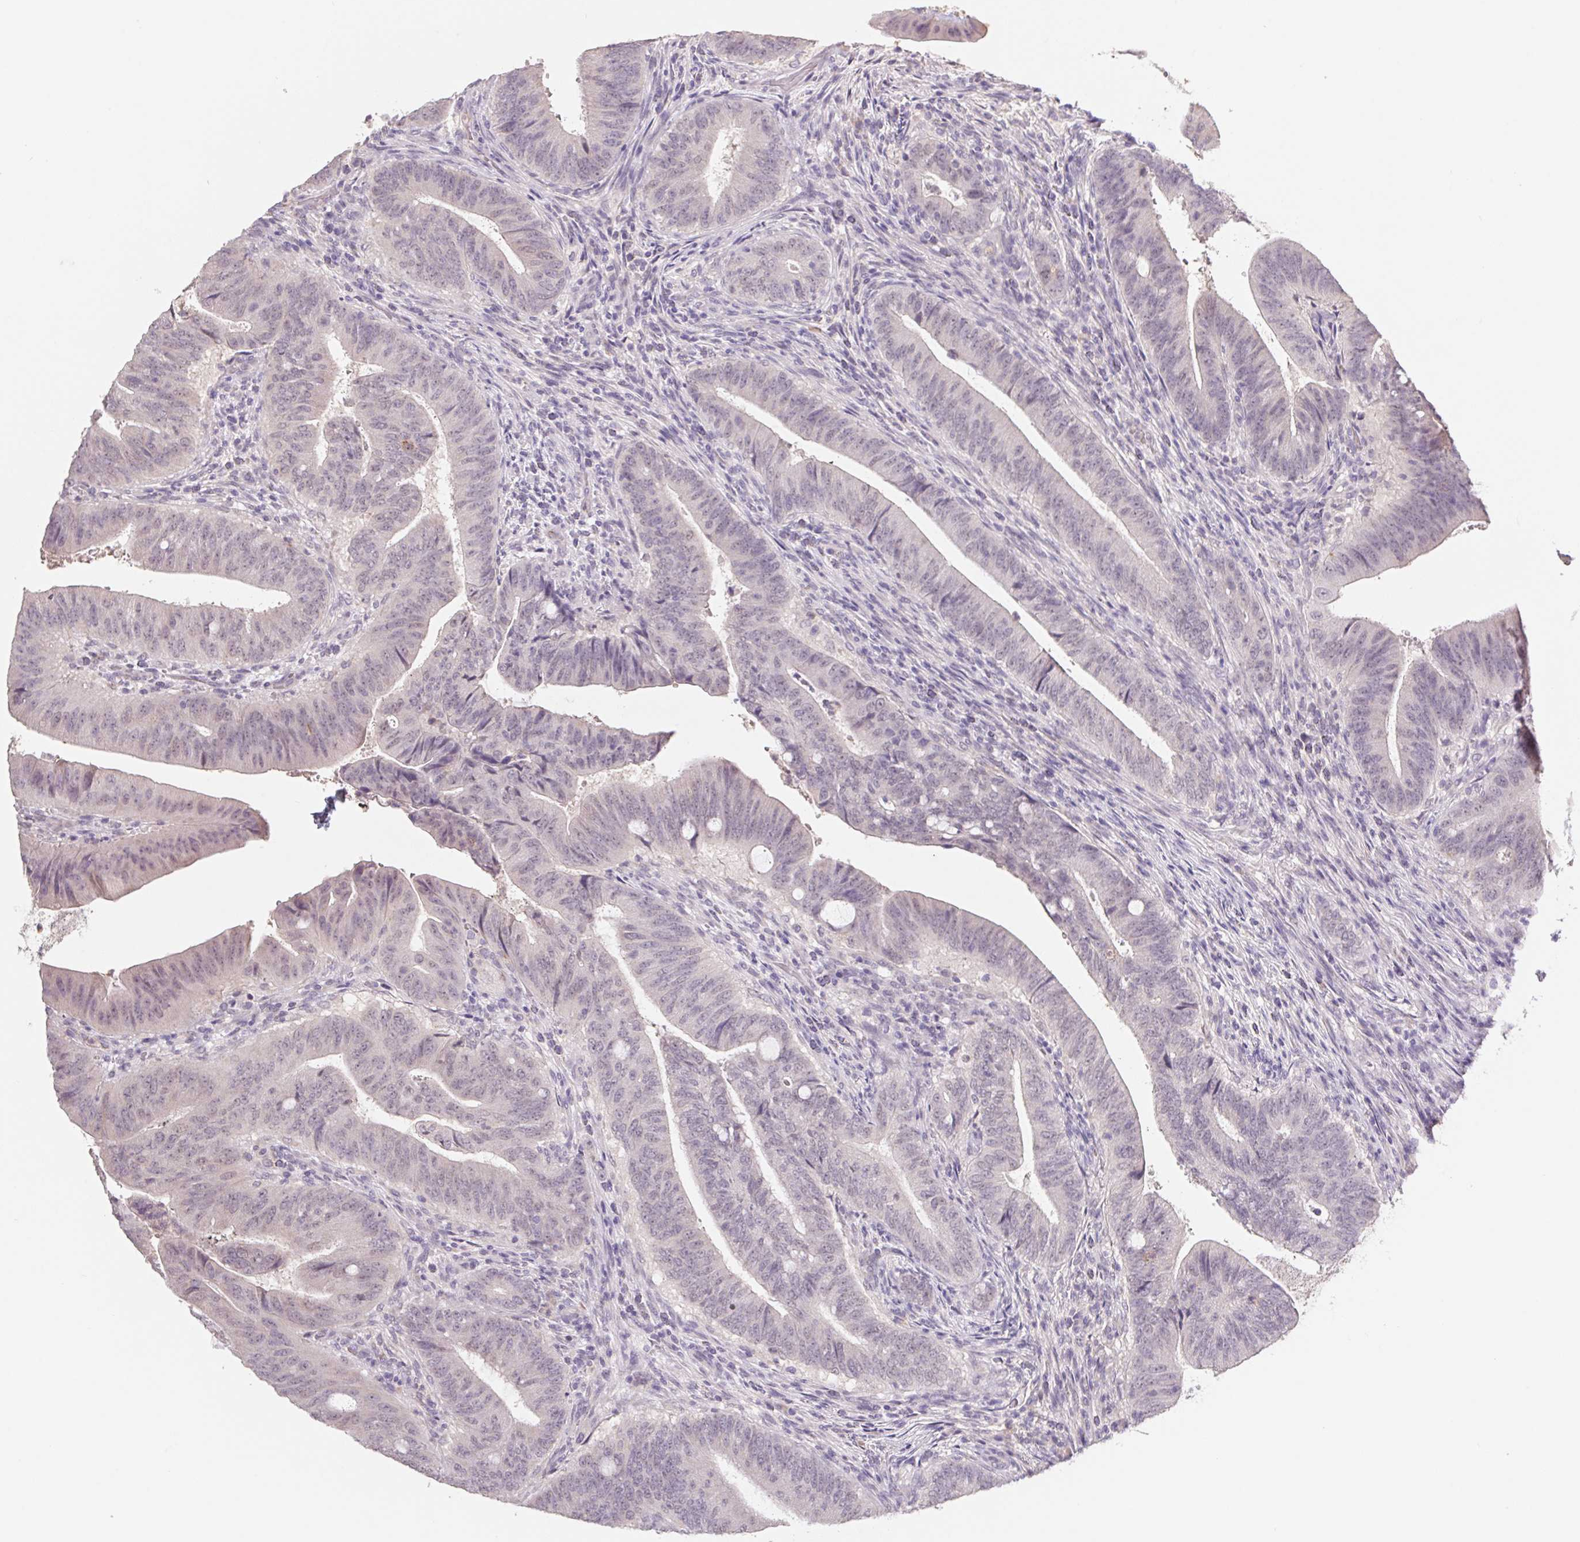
{"staining": {"intensity": "negative", "quantity": "none", "location": "none"}, "tissue": "colorectal cancer", "cell_type": "Tumor cells", "image_type": "cancer", "snomed": [{"axis": "morphology", "description": "Adenocarcinoma, NOS"}, {"axis": "topography", "description": "Colon"}], "caption": "IHC of colorectal adenocarcinoma displays no positivity in tumor cells.", "gene": "PNMA8B", "patient": {"sex": "female", "age": 43}}